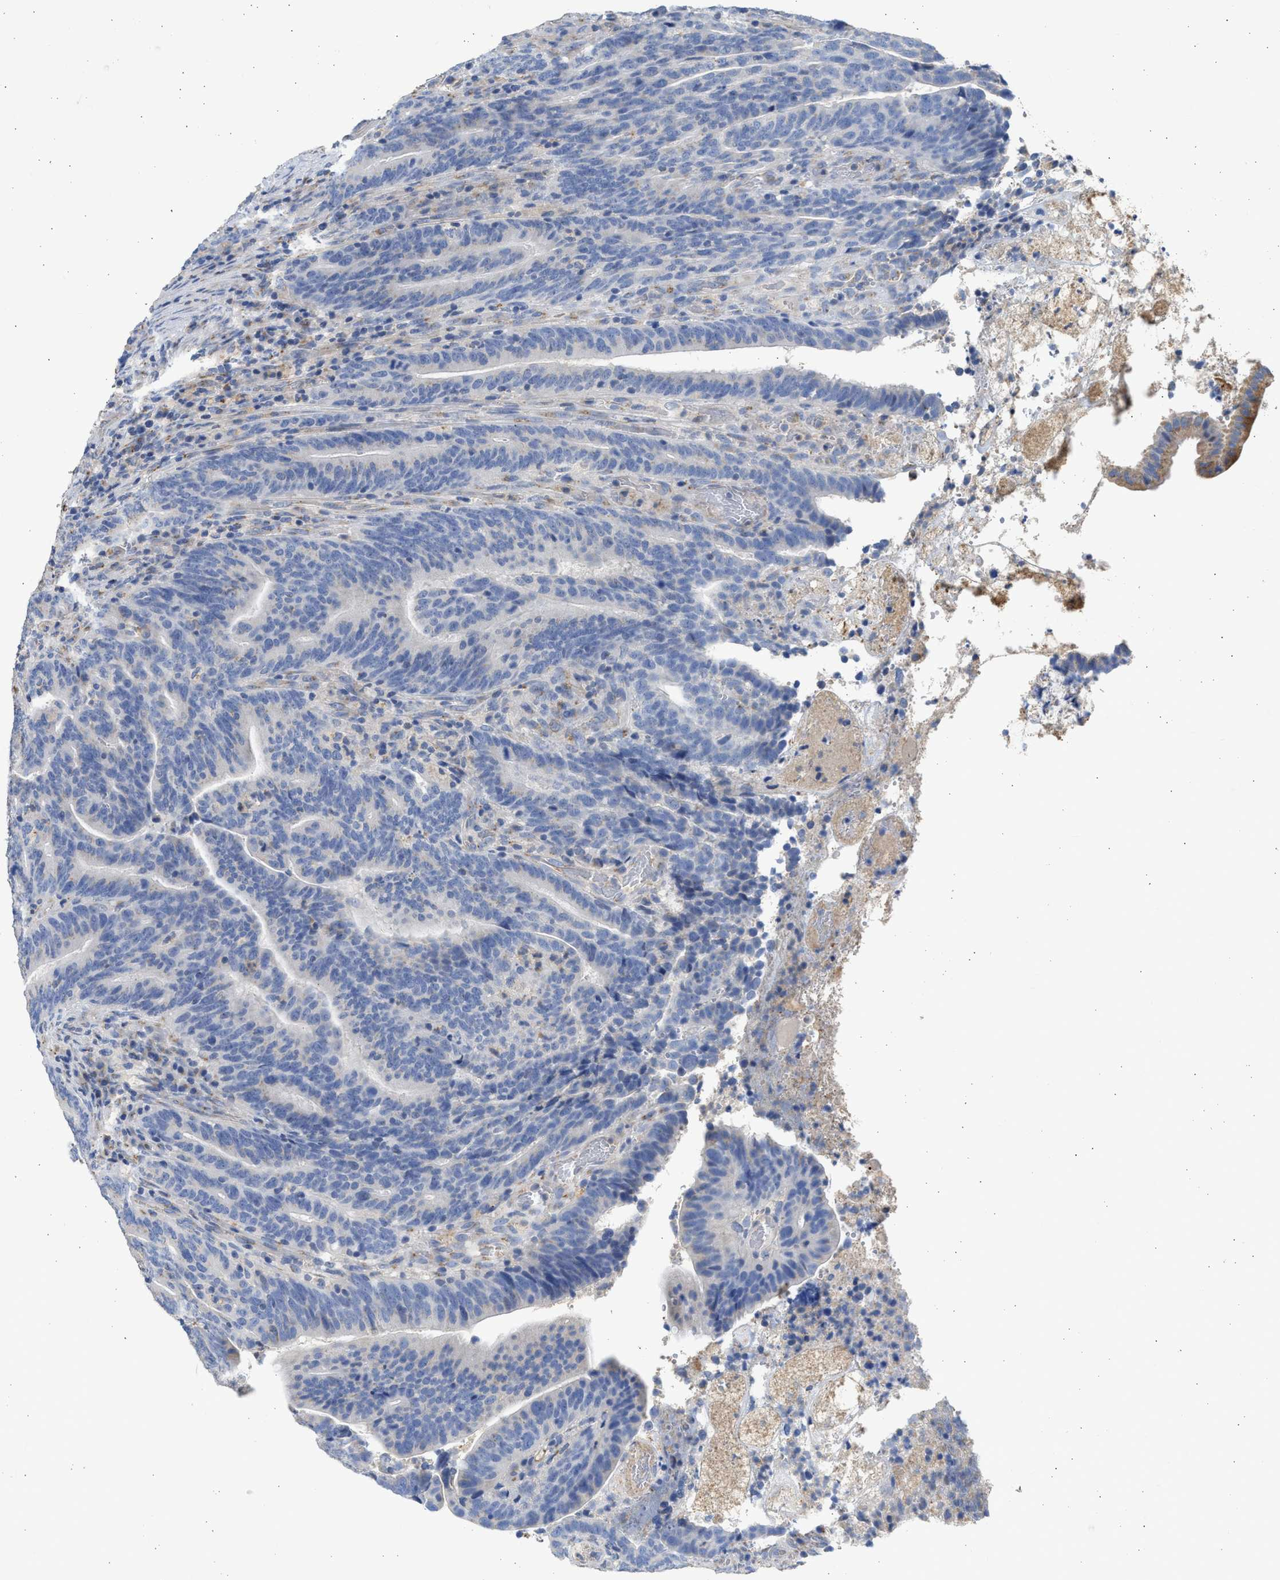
{"staining": {"intensity": "negative", "quantity": "none", "location": "none"}, "tissue": "colorectal cancer", "cell_type": "Tumor cells", "image_type": "cancer", "snomed": [{"axis": "morphology", "description": "Adenocarcinoma, NOS"}, {"axis": "topography", "description": "Colon"}], "caption": "A photomicrograph of human colorectal cancer is negative for staining in tumor cells.", "gene": "IPO8", "patient": {"sex": "female", "age": 66}}